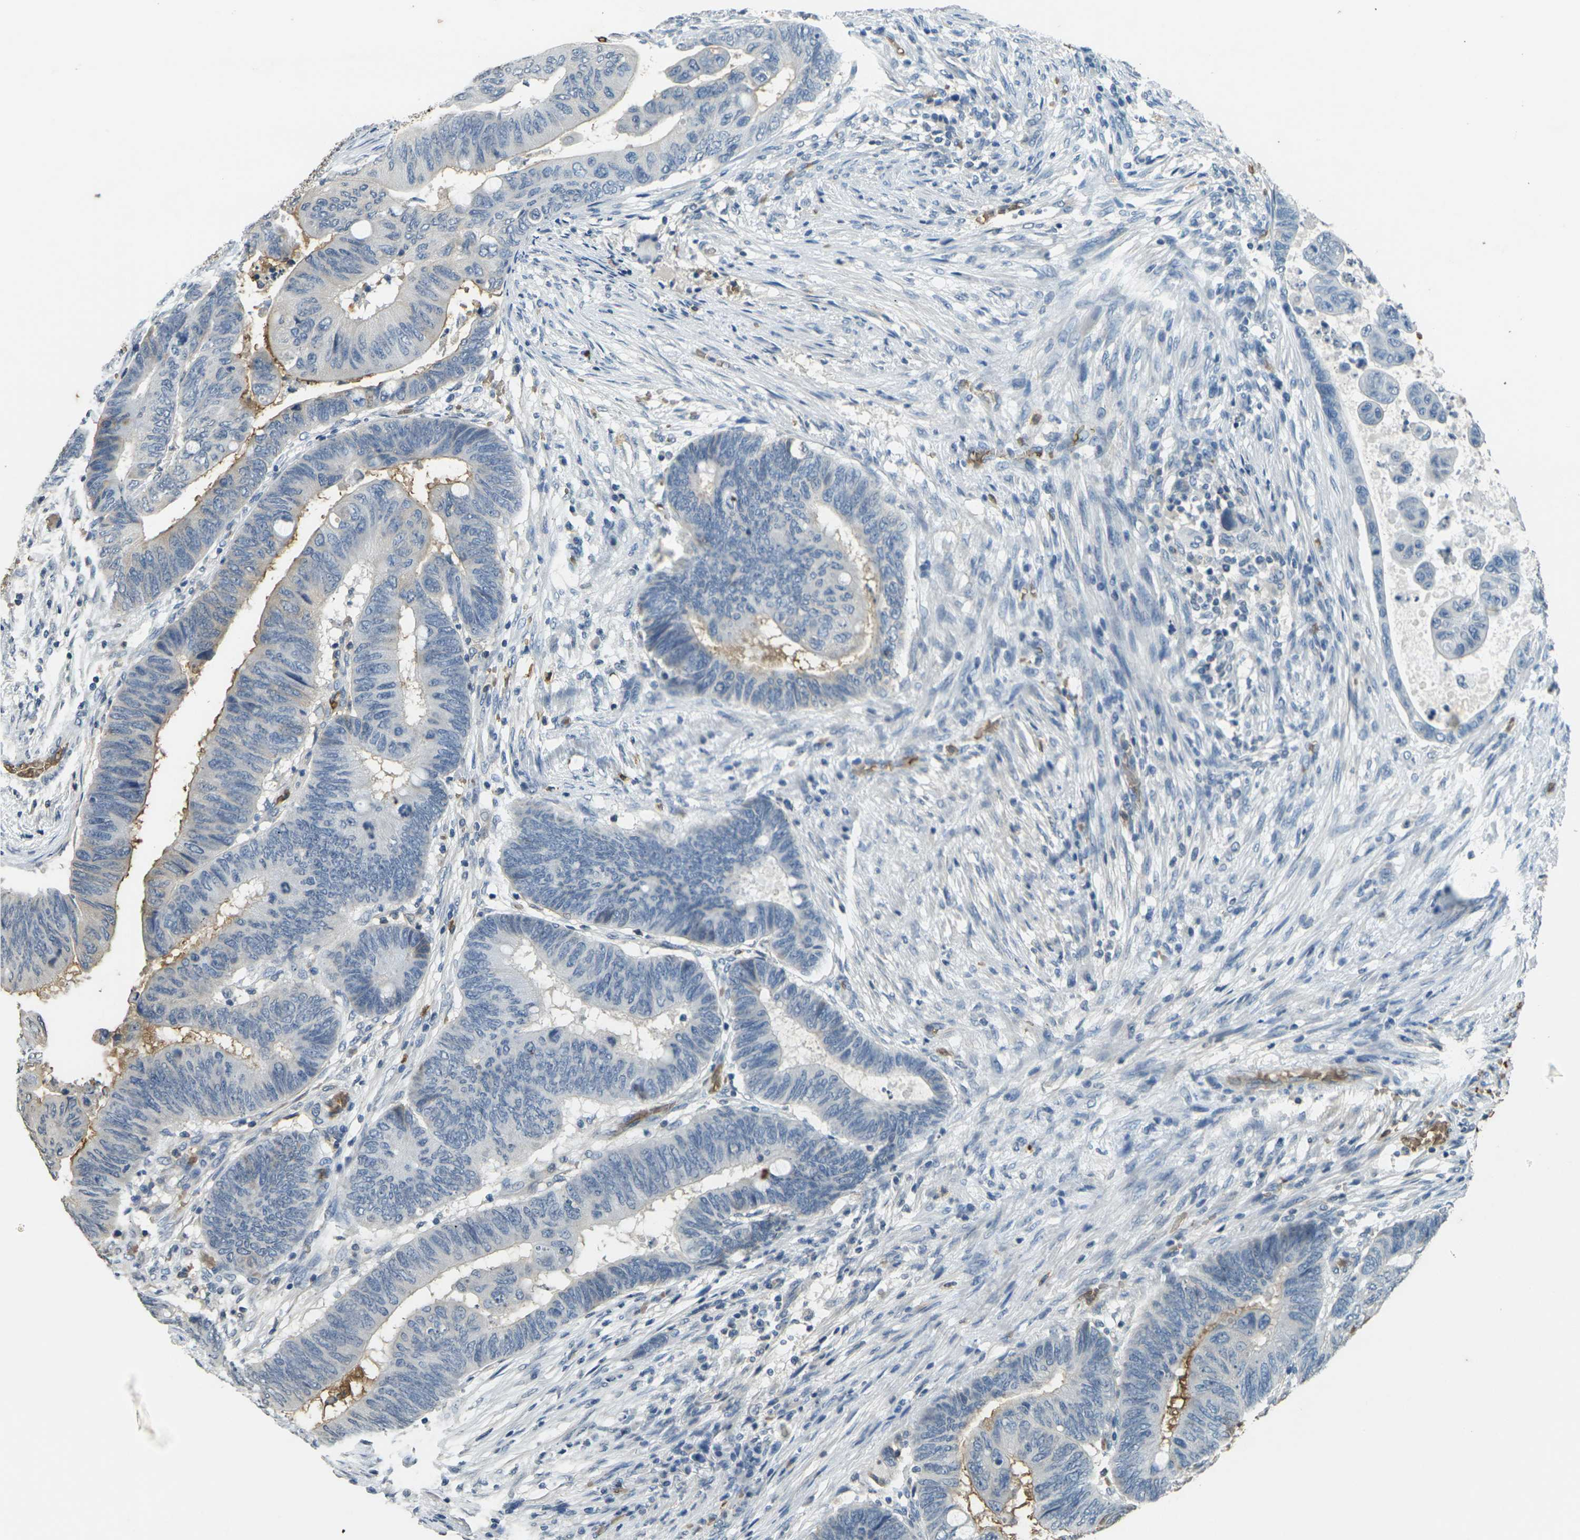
{"staining": {"intensity": "negative", "quantity": "none", "location": "none"}, "tissue": "colorectal cancer", "cell_type": "Tumor cells", "image_type": "cancer", "snomed": [{"axis": "morphology", "description": "Normal tissue, NOS"}, {"axis": "morphology", "description": "Adenocarcinoma, NOS"}, {"axis": "topography", "description": "Rectum"}, {"axis": "topography", "description": "Peripheral nerve tissue"}], "caption": "Adenocarcinoma (colorectal) was stained to show a protein in brown. There is no significant positivity in tumor cells. The staining is performed using DAB (3,3'-diaminobenzidine) brown chromogen with nuclei counter-stained in using hematoxylin.", "gene": "HBB", "patient": {"sex": "male", "age": 92}}